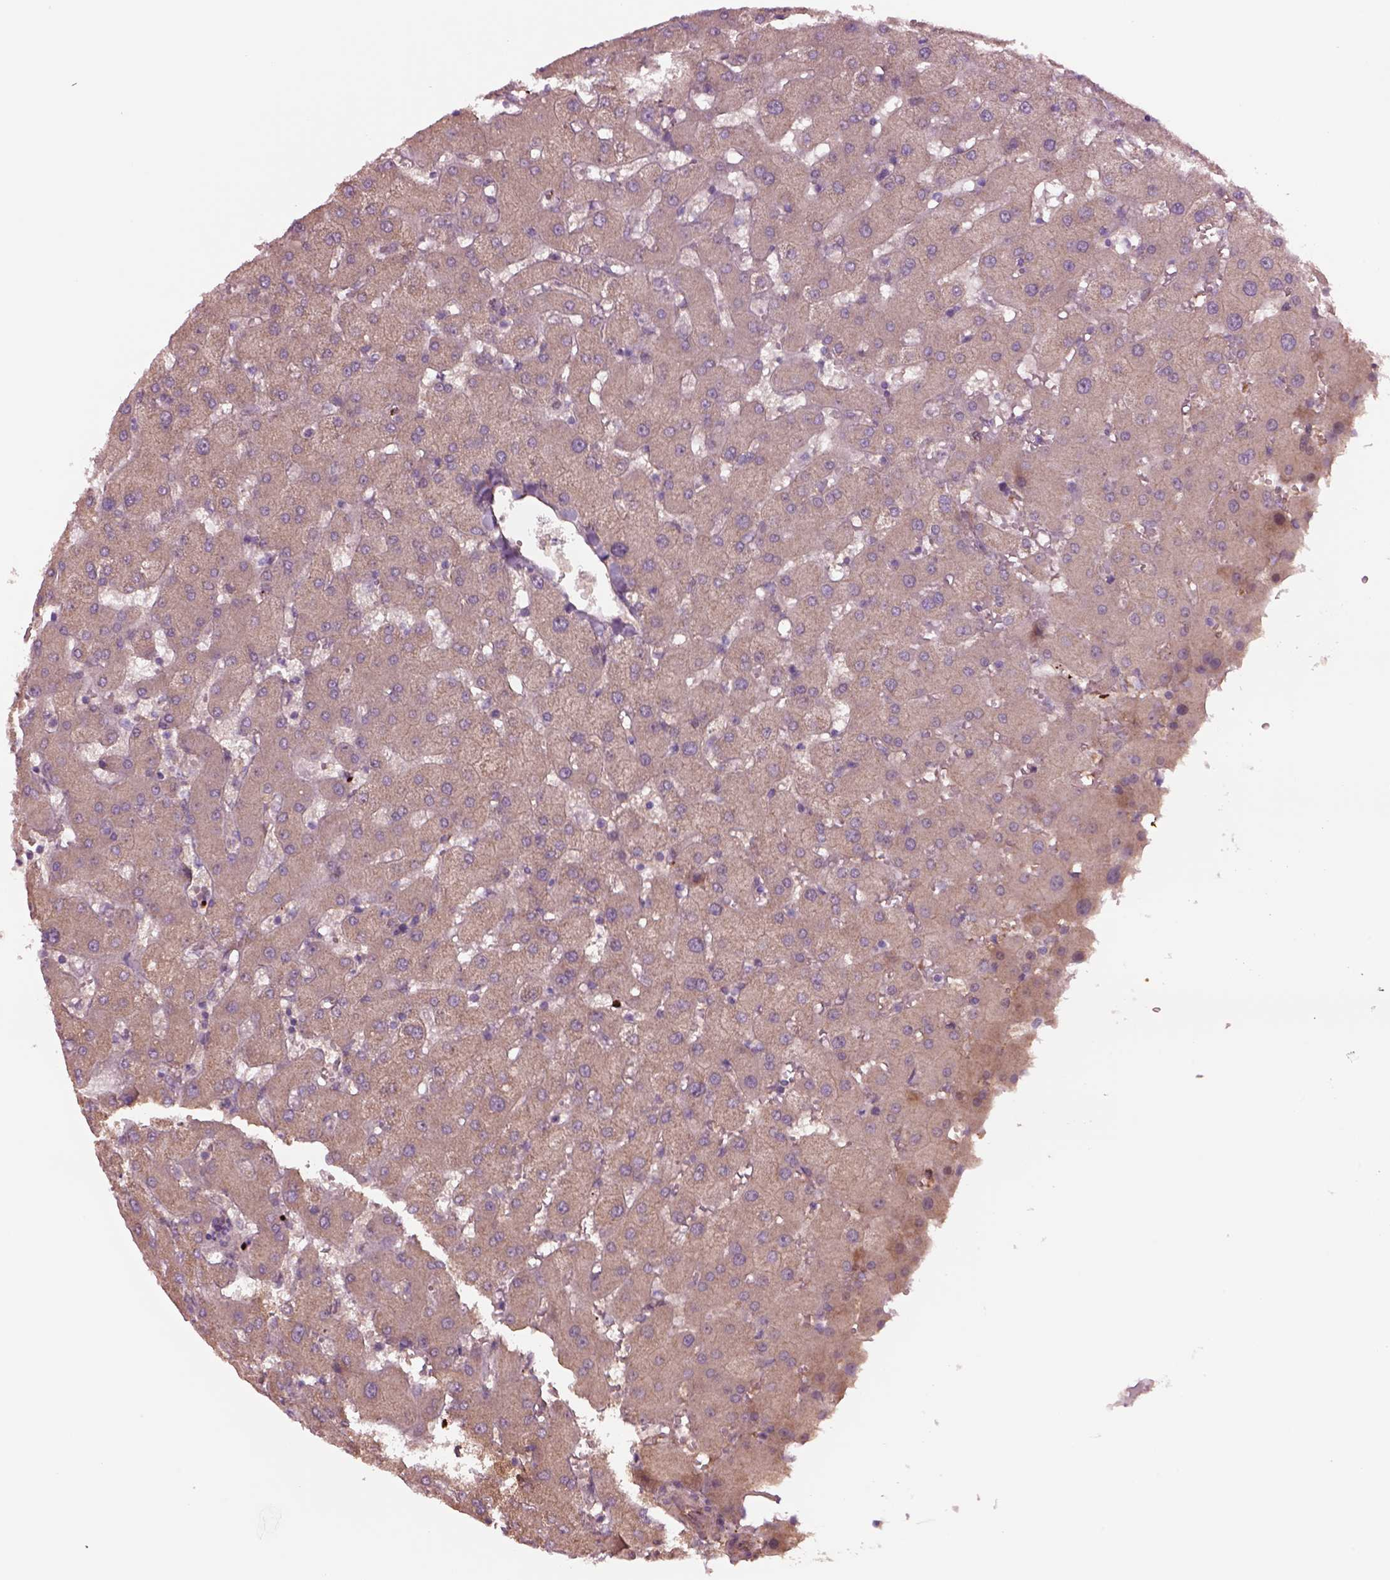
{"staining": {"intensity": "weak", "quantity": "25%-75%", "location": "cytoplasmic/membranous"}, "tissue": "liver", "cell_type": "Hepatocytes", "image_type": "normal", "snomed": [{"axis": "morphology", "description": "Normal tissue, NOS"}, {"axis": "topography", "description": "Liver"}], "caption": "A photomicrograph showing weak cytoplasmic/membranous positivity in about 25%-75% of hepatocytes in normal liver, as visualized by brown immunohistochemical staining.", "gene": "HTR1B", "patient": {"sex": "female", "age": 63}}